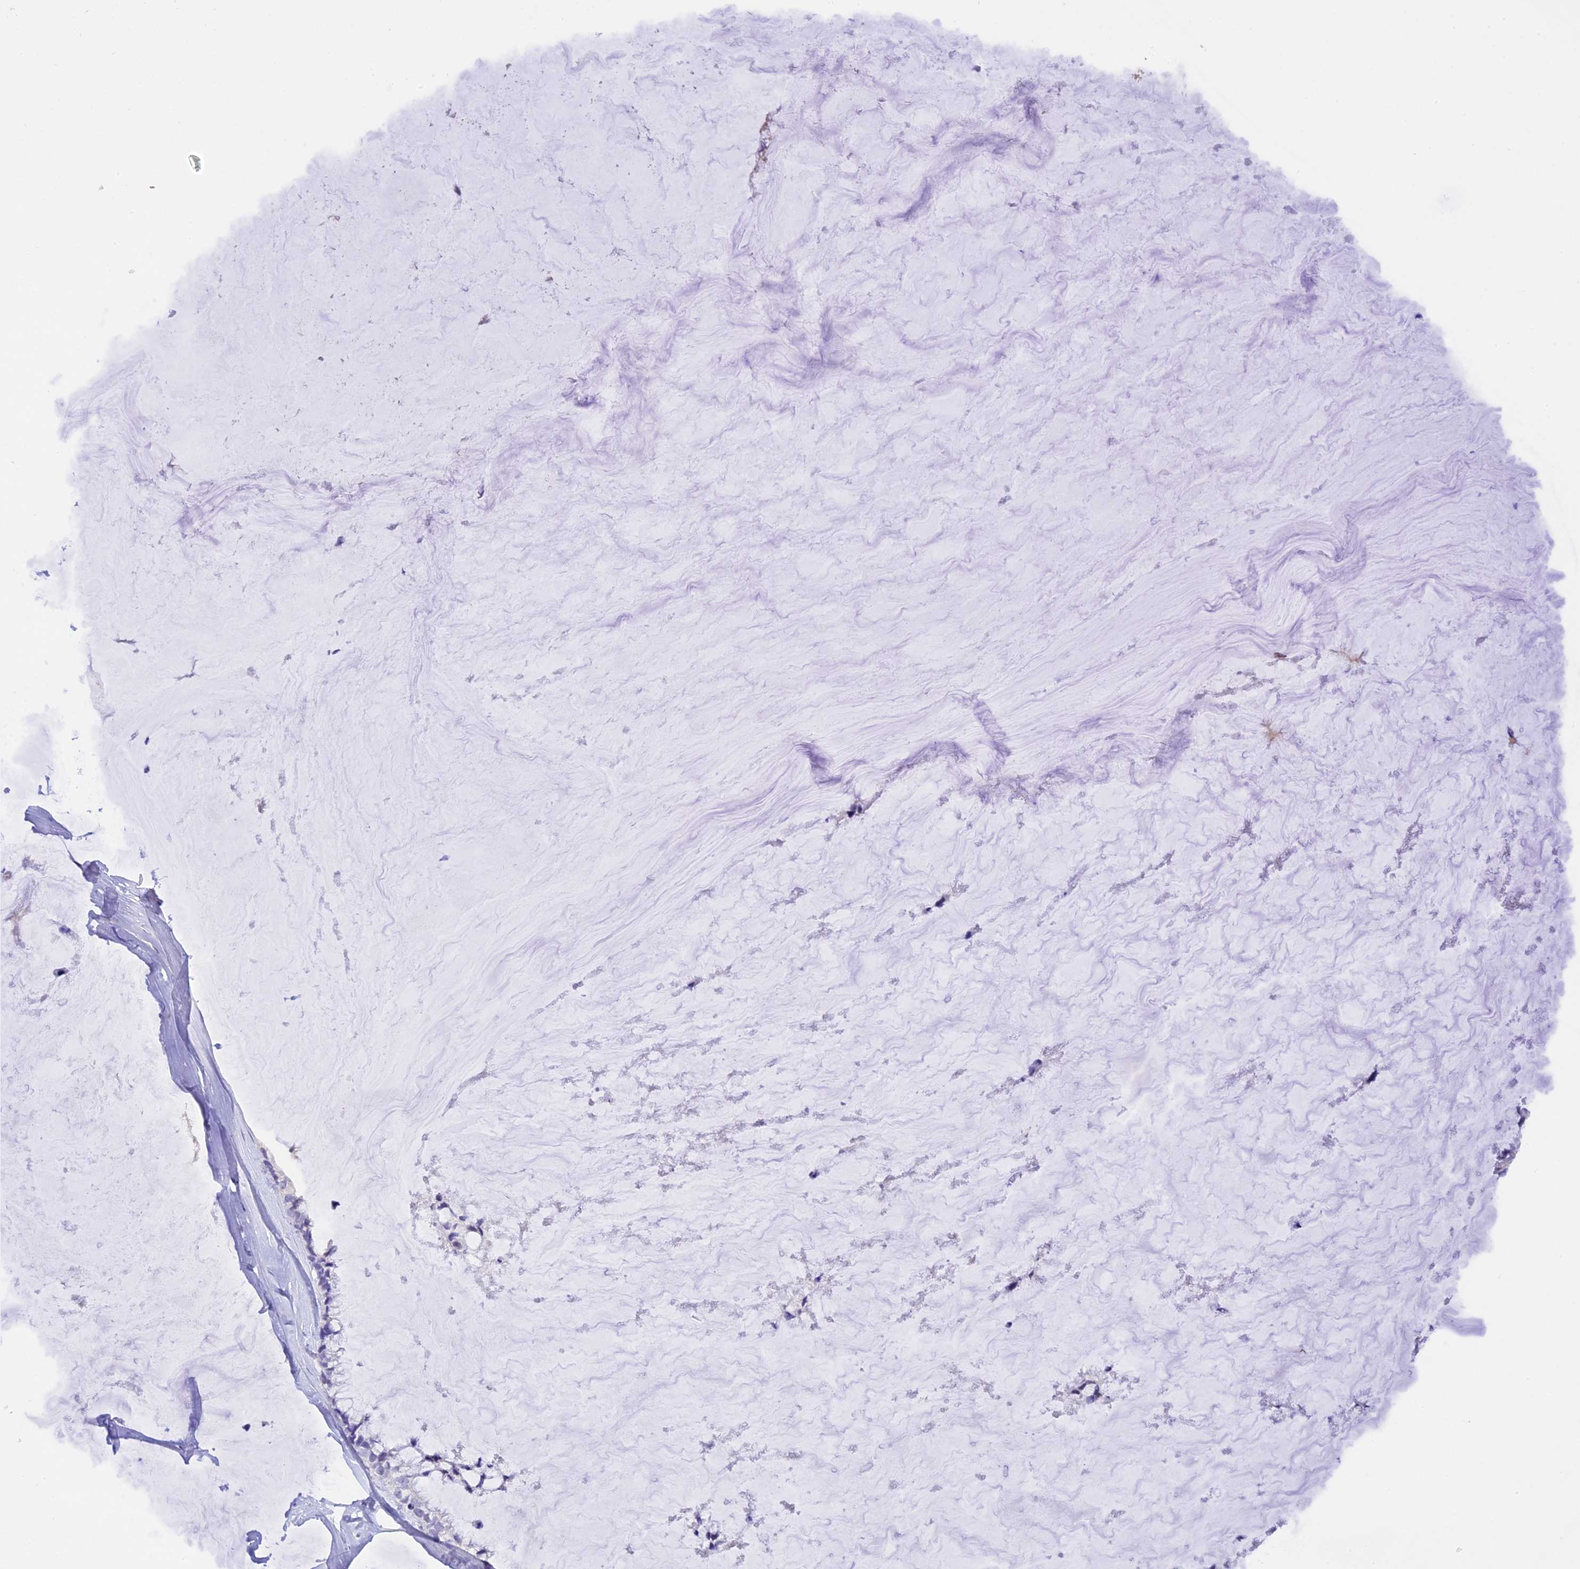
{"staining": {"intensity": "negative", "quantity": "none", "location": "none"}, "tissue": "ovarian cancer", "cell_type": "Tumor cells", "image_type": "cancer", "snomed": [{"axis": "morphology", "description": "Cystadenocarcinoma, mucinous, NOS"}, {"axis": "topography", "description": "Ovary"}], "caption": "Tumor cells show no significant protein staining in ovarian mucinous cystadenocarcinoma. Brightfield microscopy of immunohistochemistry stained with DAB (brown) and hematoxylin (blue), captured at high magnification.", "gene": "AHSP", "patient": {"sex": "female", "age": 39}}